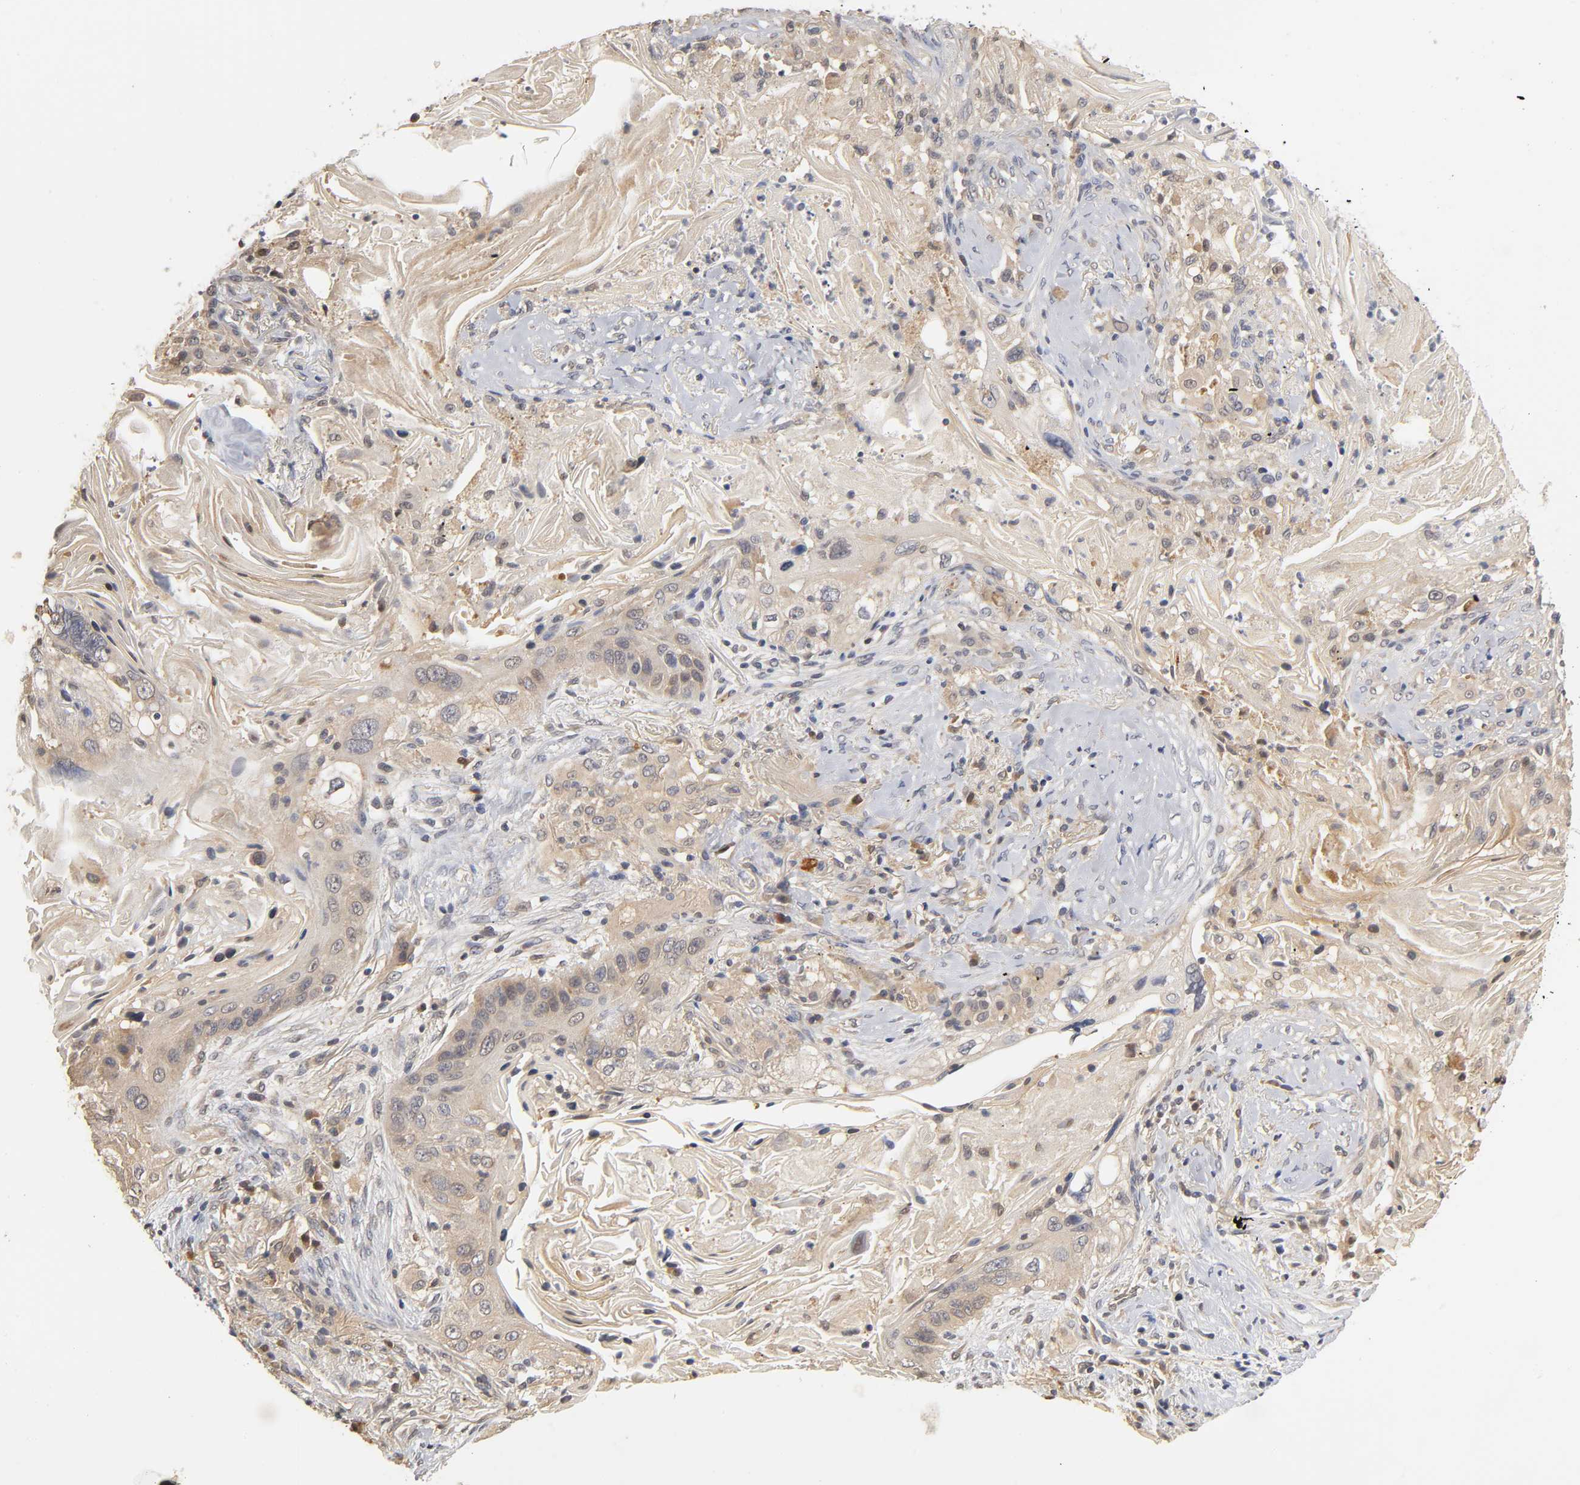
{"staining": {"intensity": "weak", "quantity": ">75%", "location": "cytoplasmic/membranous"}, "tissue": "lung cancer", "cell_type": "Tumor cells", "image_type": "cancer", "snomed": [{"axis": "morphology", "description": "Squamous cell carcinoma, NOS"}, {"axis": "topography", "description": "Lung"}], "caption": "This micrograph displays immunohistochemistry (IHC) staining of squamous cell carcinoma (lung), with low weak cytoplasmic/membranous positivity in about >75% of tumor cells.", "gene": "PDE5A", "patient": {"sex": "female", "age": 67}}